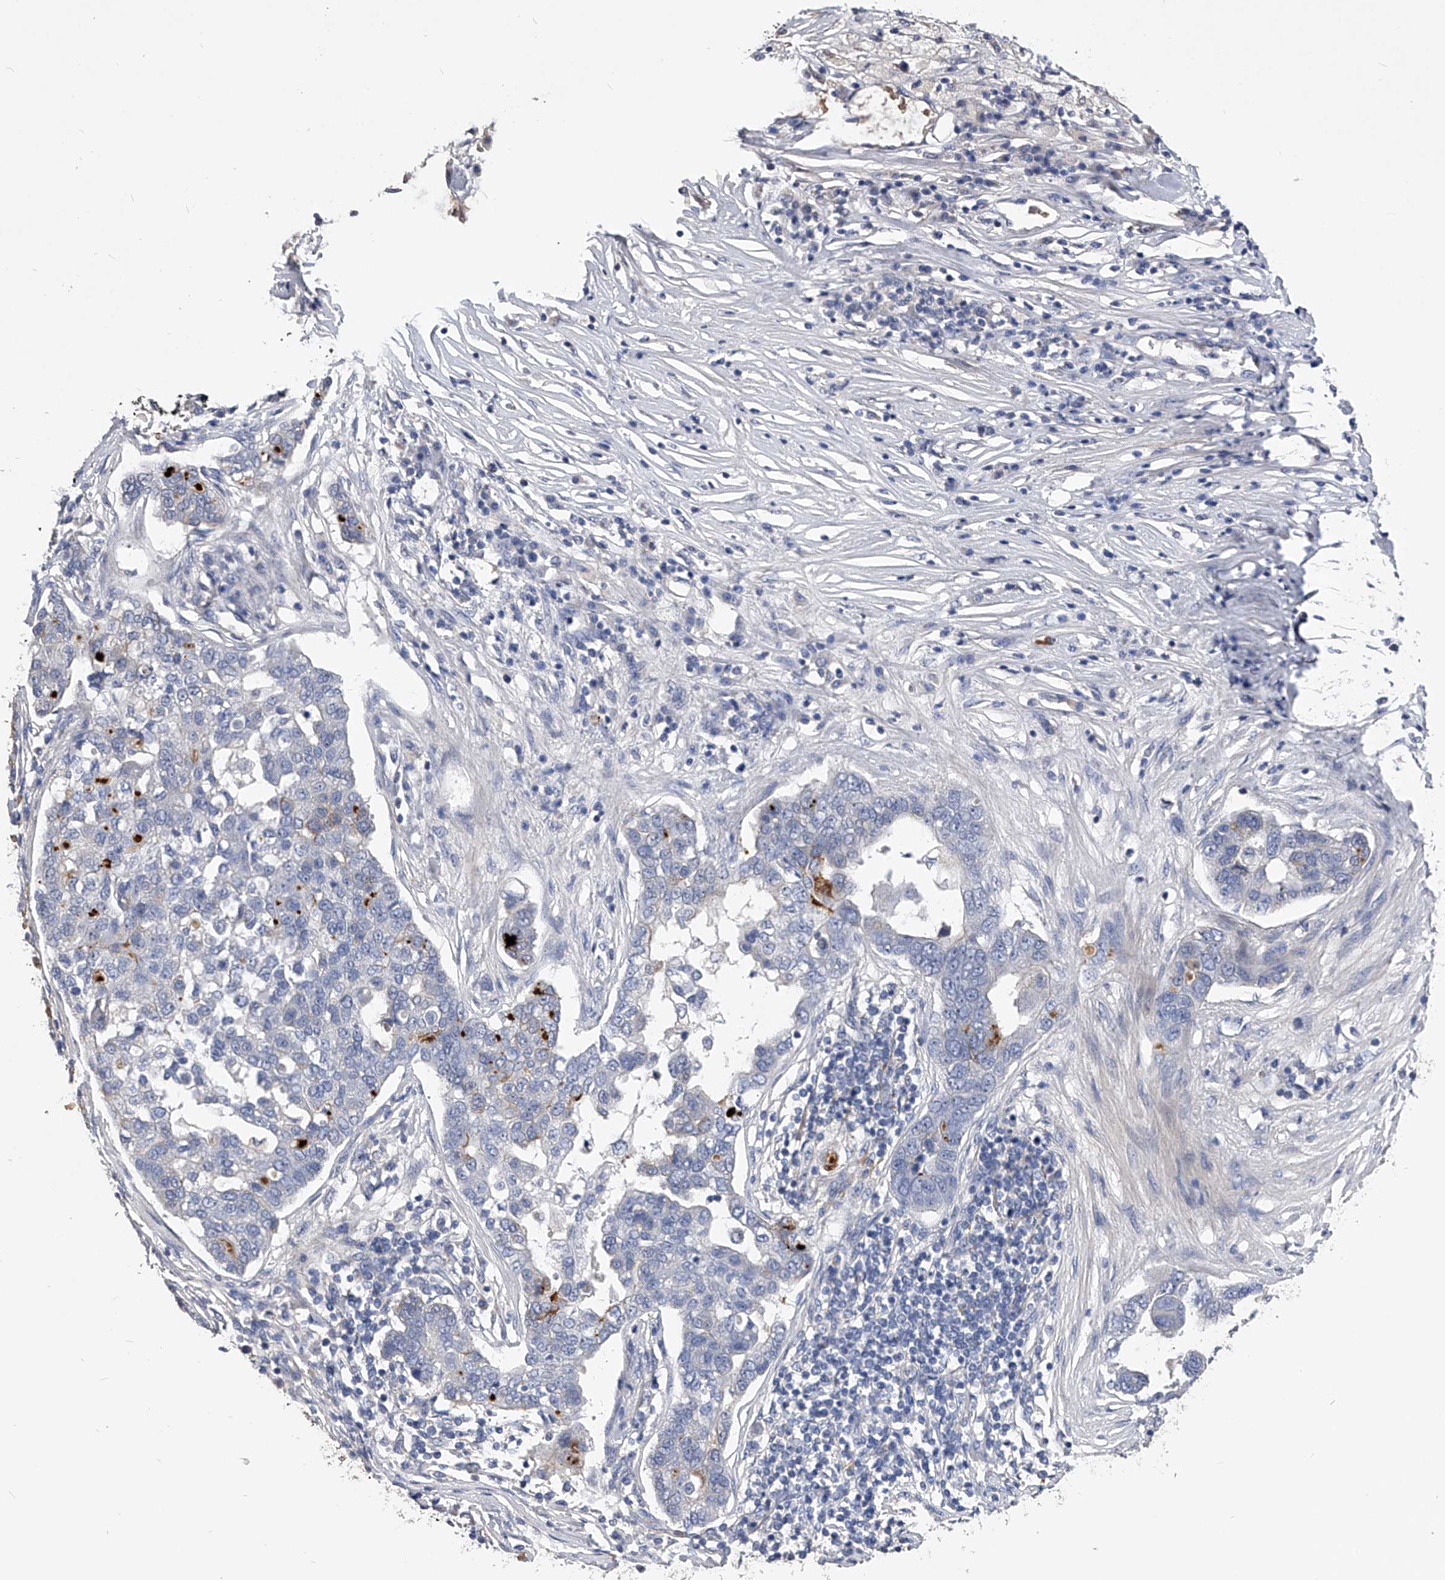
{"staining": {"intensity": "negative", "quantity": "none", "location": "none"}, "tissue": "pancreatic cancer", "cell_type": "Tumor cells", "image_type": "cancer", "snomed": [{"axis": "morphology", "description": "Adenocarcinoma, NOS"}, {"axis": "topography", "description": "Pancreas"}], "caption": "A high-resolution histopathology image shows IHC staining of pancreatic adenocarcinoma, which demonstrates no significant positivity in tumor cells.", "gene": "MDN1", "patient": {"sex": "female", "age": 61}}